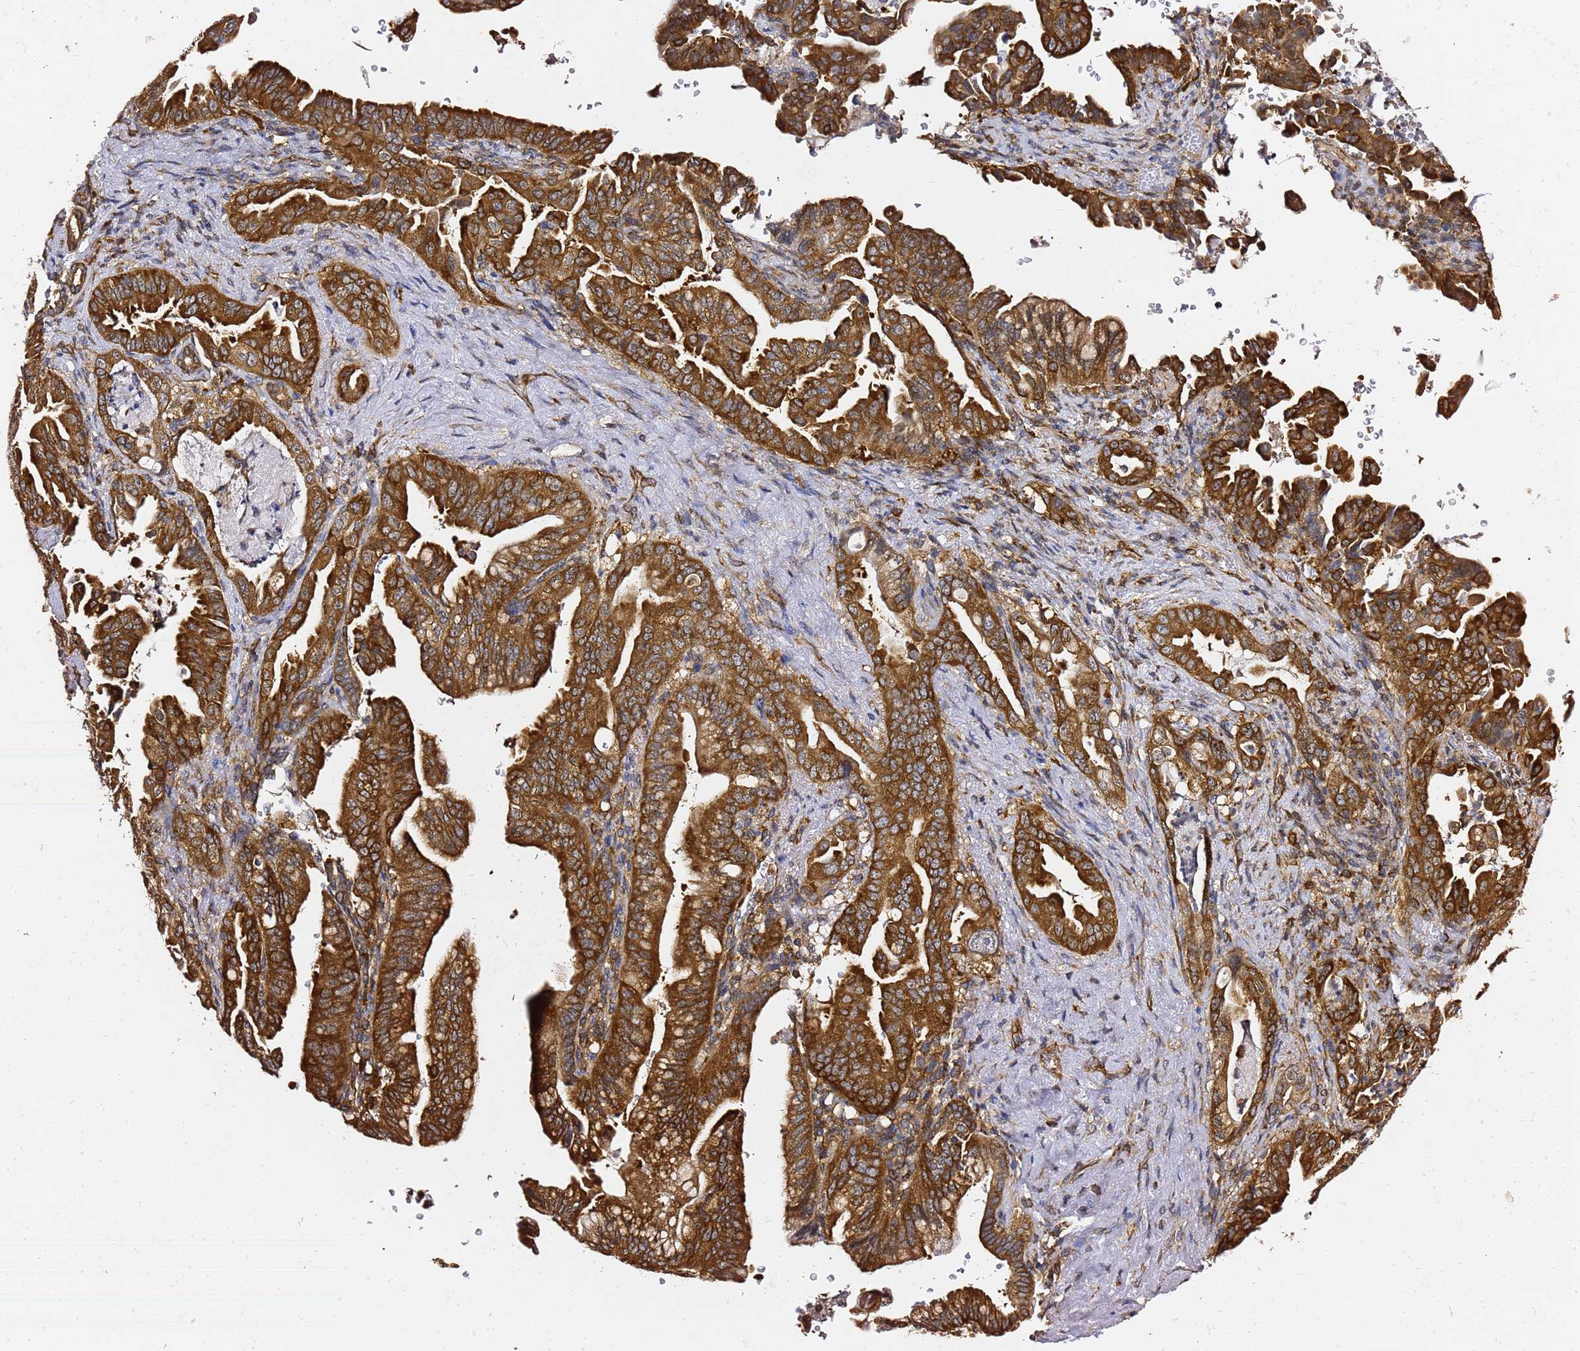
{"staining": {"intensity": "strong", "quantity": ">75%", "location": "cytoplasmic/membranous"}, "tissue": "pancreatic cancer", "cell_type": "Tumor cells", "image_type": "cancer", "snomed": [{"axis": "morphology", "description": "Adenocarcinoma, NOS"}, {"axis": "topography", "description": "Pancreas"}], "caption": "Protein staining of adenocarcinoma (pancreatic) tissue demonstrates strong cytoplasmic/membranous positivity in approximately >75% of tumor cells.", "gene": "TPST1", "patient": {"sex": "male", "age": 70}}